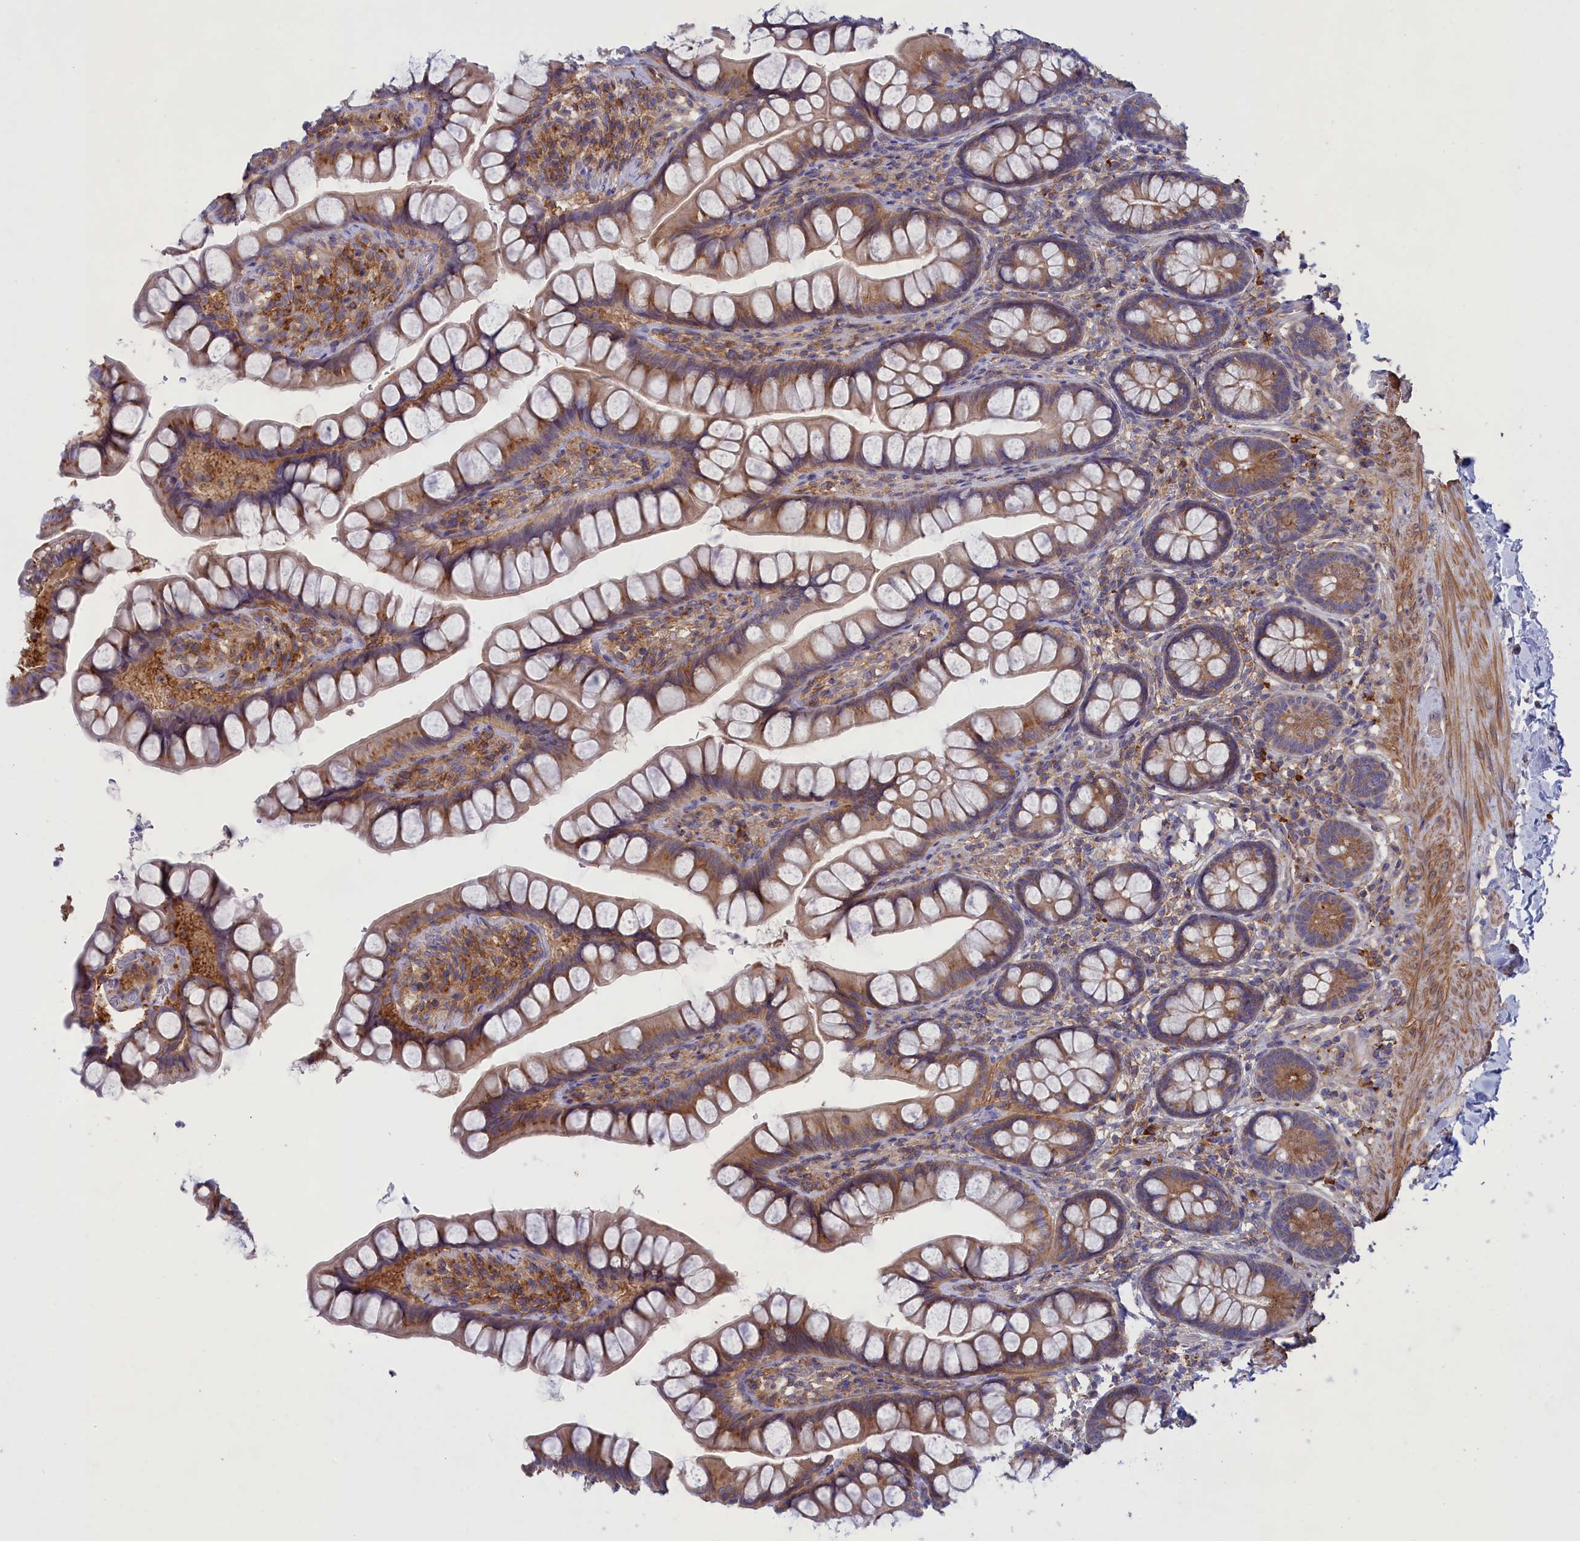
{"staining": {"intensity": "strong", "quantity": "25%-75%", "location": "cytoplasmic/membranous"}, "tissue": "small intestine", "cell_type": "Glandular cells", "image_type": "normal", "snomed": [{"axis": "morphology", "description": "Normal tissue, NOS"}, {"axis": "topography", "description": "Small intestine"}], "caption": "The photomicrograph exhibits staining of benign small intestine, revealing strong cytoplasmic/membranous protein staining (brown color) within glandular cells.", "gene": "SCAMP4", "patient": {"sex": "male", "age": 70}}